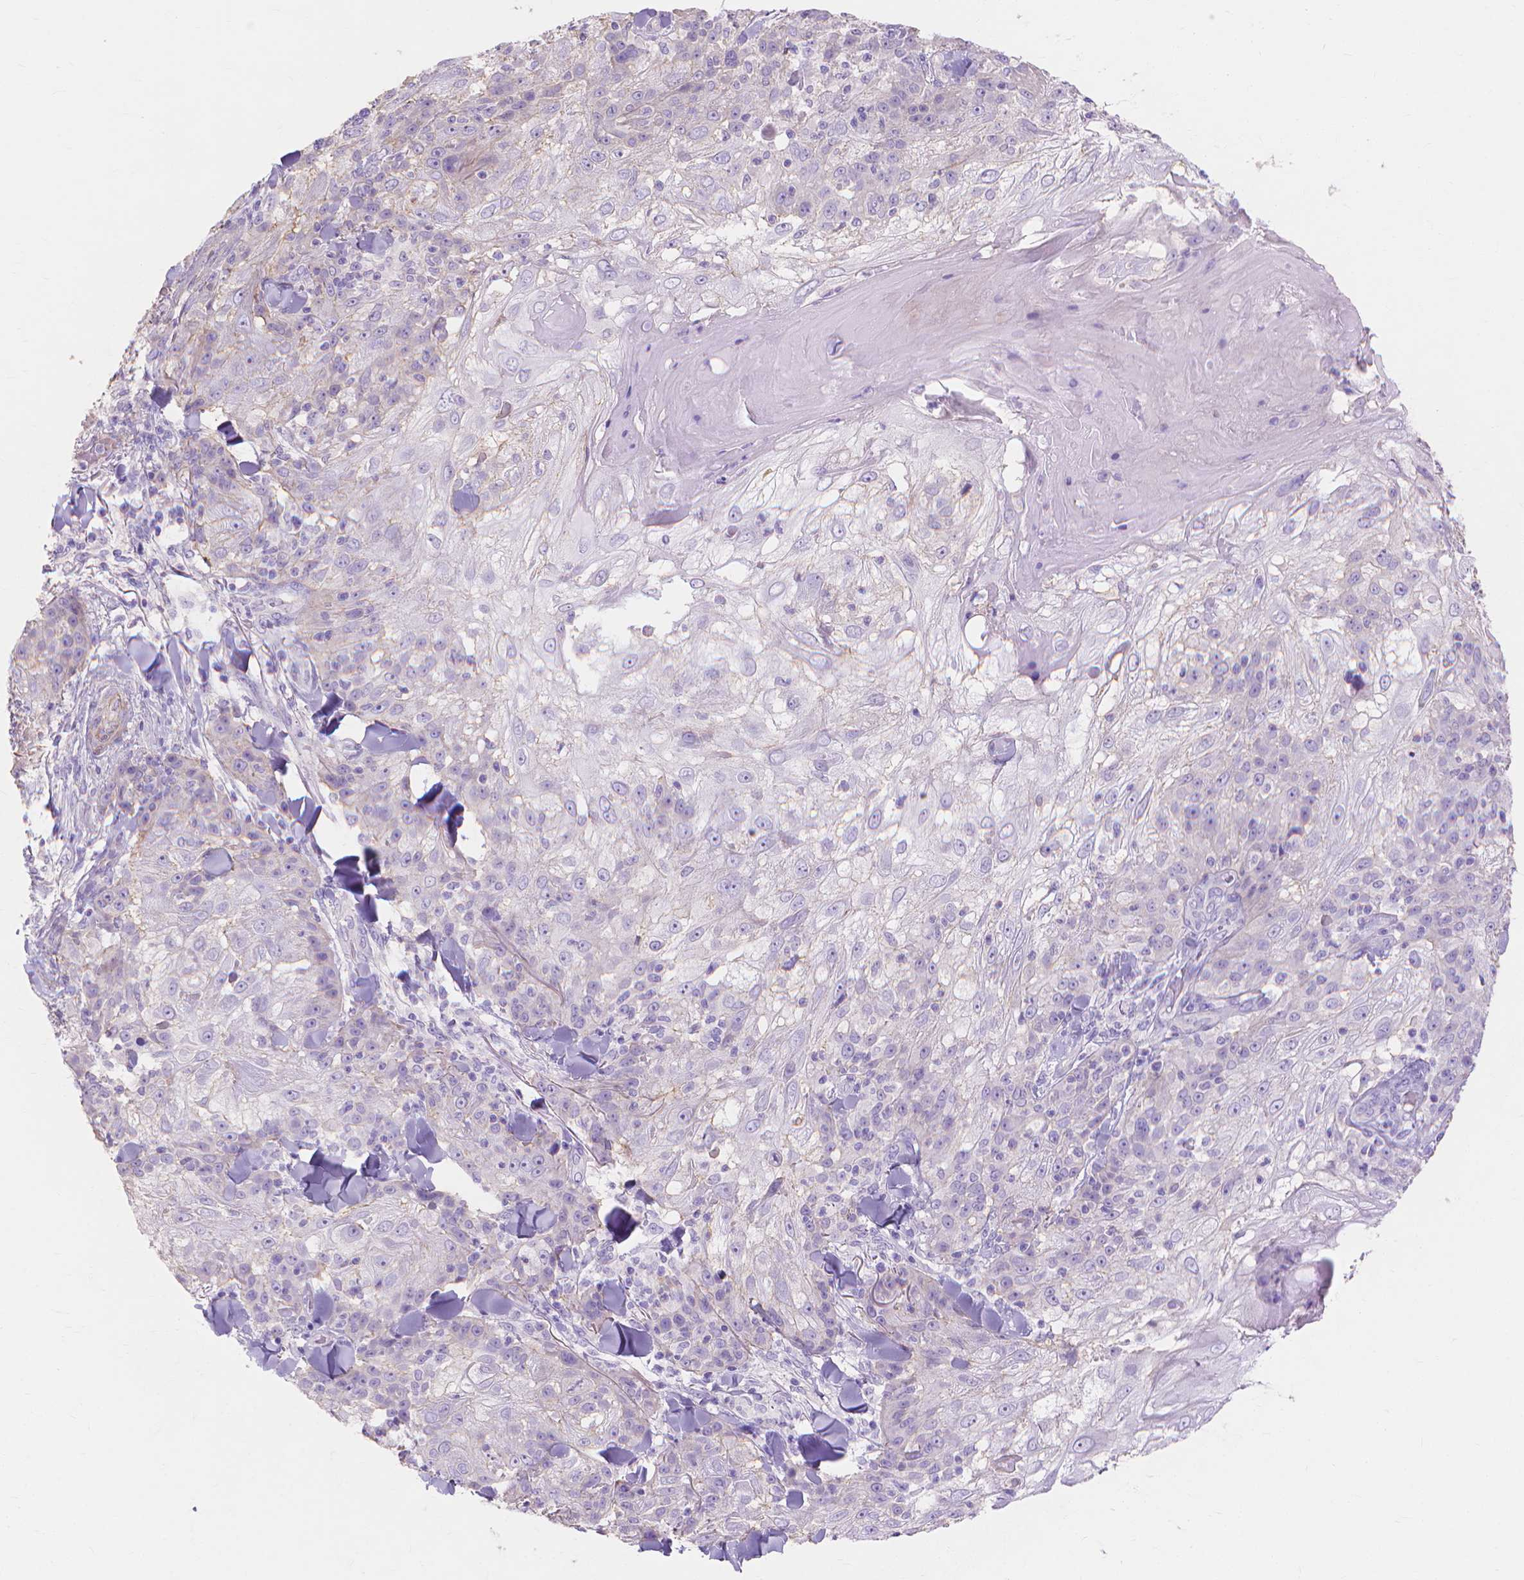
{"staining": {"intensity": "negative", "quantity": "none", "location": "none"}, "tissue": "skin cancer", "cell_type": "Tumor cells", "image_type": "cancer", "snomed": [{"axis": "morphology", "description": "Normal tissue, NOS"}, {"axis": "morphology", "description": "Squamous cell carcinoma, NOS"}, {"axis": "topography", "description": "Skin"}], "caption": "Tumor cells show no significant protein expression in squamous cell carcinoma (skin).", "gene": "MBLAC1", "patient": {"sex": "female", "age": 83}}